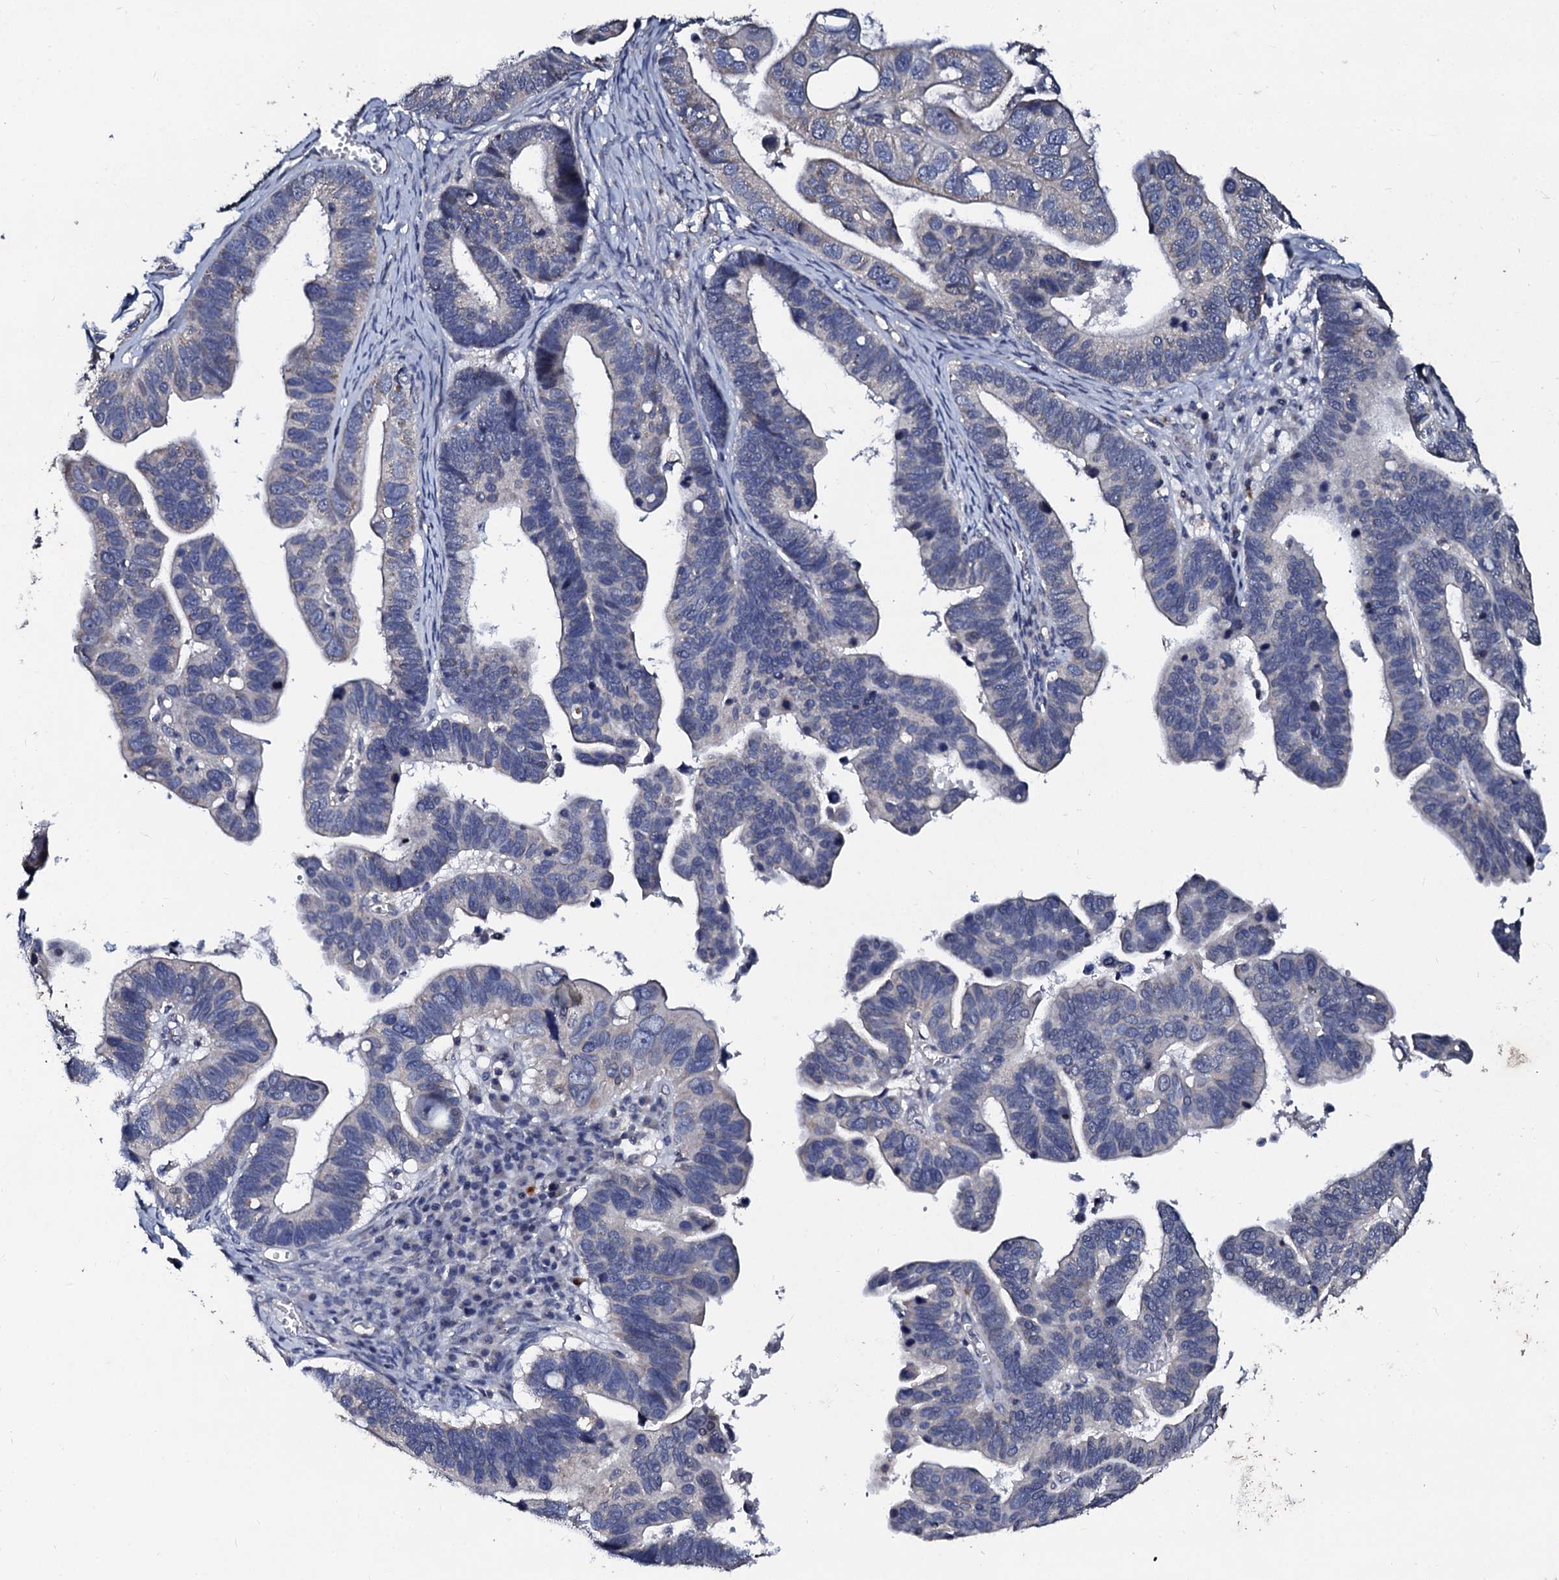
{"staining": {"intensity": "negative", "quantity": "none", "location": "none"}, "tissue": "ovarian cancer", "cell_type": "Tumor cells", "image_type": "cancer", "snomed": [{"axis": "morphology", "description": "Cystadenocarcinoma, serous, NOS"}, {"axis": "topography", "description": "Ovary"}], "caption": "Immunohistochemistry image of human serous cystadenocarcinoma (ovarian) stained for a protein (brown), which displays no positivity in tumor cells.", "gene": "SLC37A4", "patient": {"sex": "female", "age": 56}}